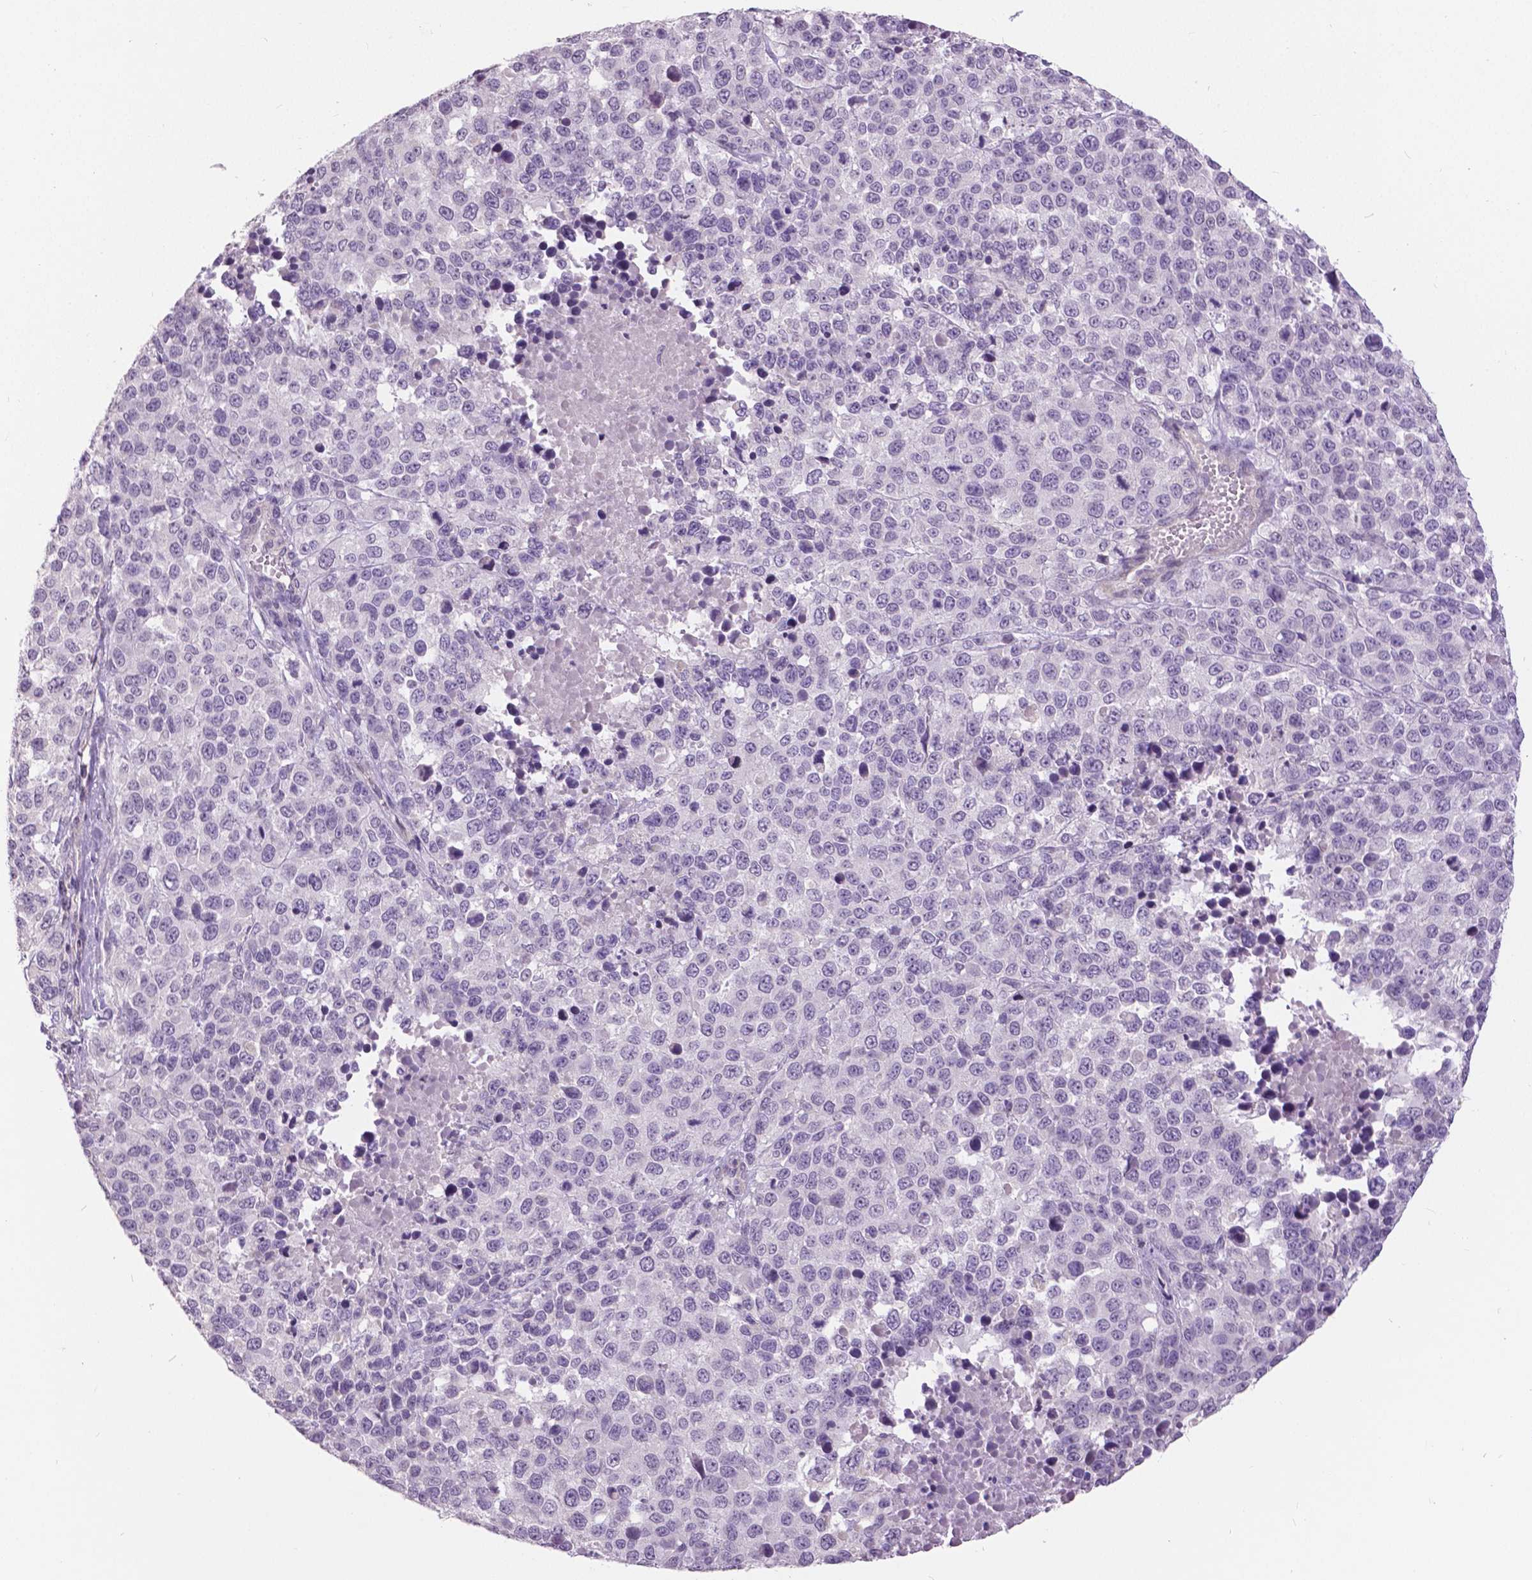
{"staining": {"intensity": "negative", "quantity": "none", "location": "none"}, "tissue": "melanoma", "cell_type": "Tumor cells", "image_type": "cancer", "snomed": [{"axis": "morphology", "description": "Malignant melanoma, Metastatic site"}, {"axis": "topography", "description": "Skin"}], "caption": "High magnification brightfield microscopy of malignant melanoma (metastatic site) stained with DAB (3,3'-diaminobenzidine) (brown) and counterstained with hematoxylin (blue): tumor cells show no significant expression.", "gene": "GRIN2A", "patient": {"sex": "male", "age": 84}}